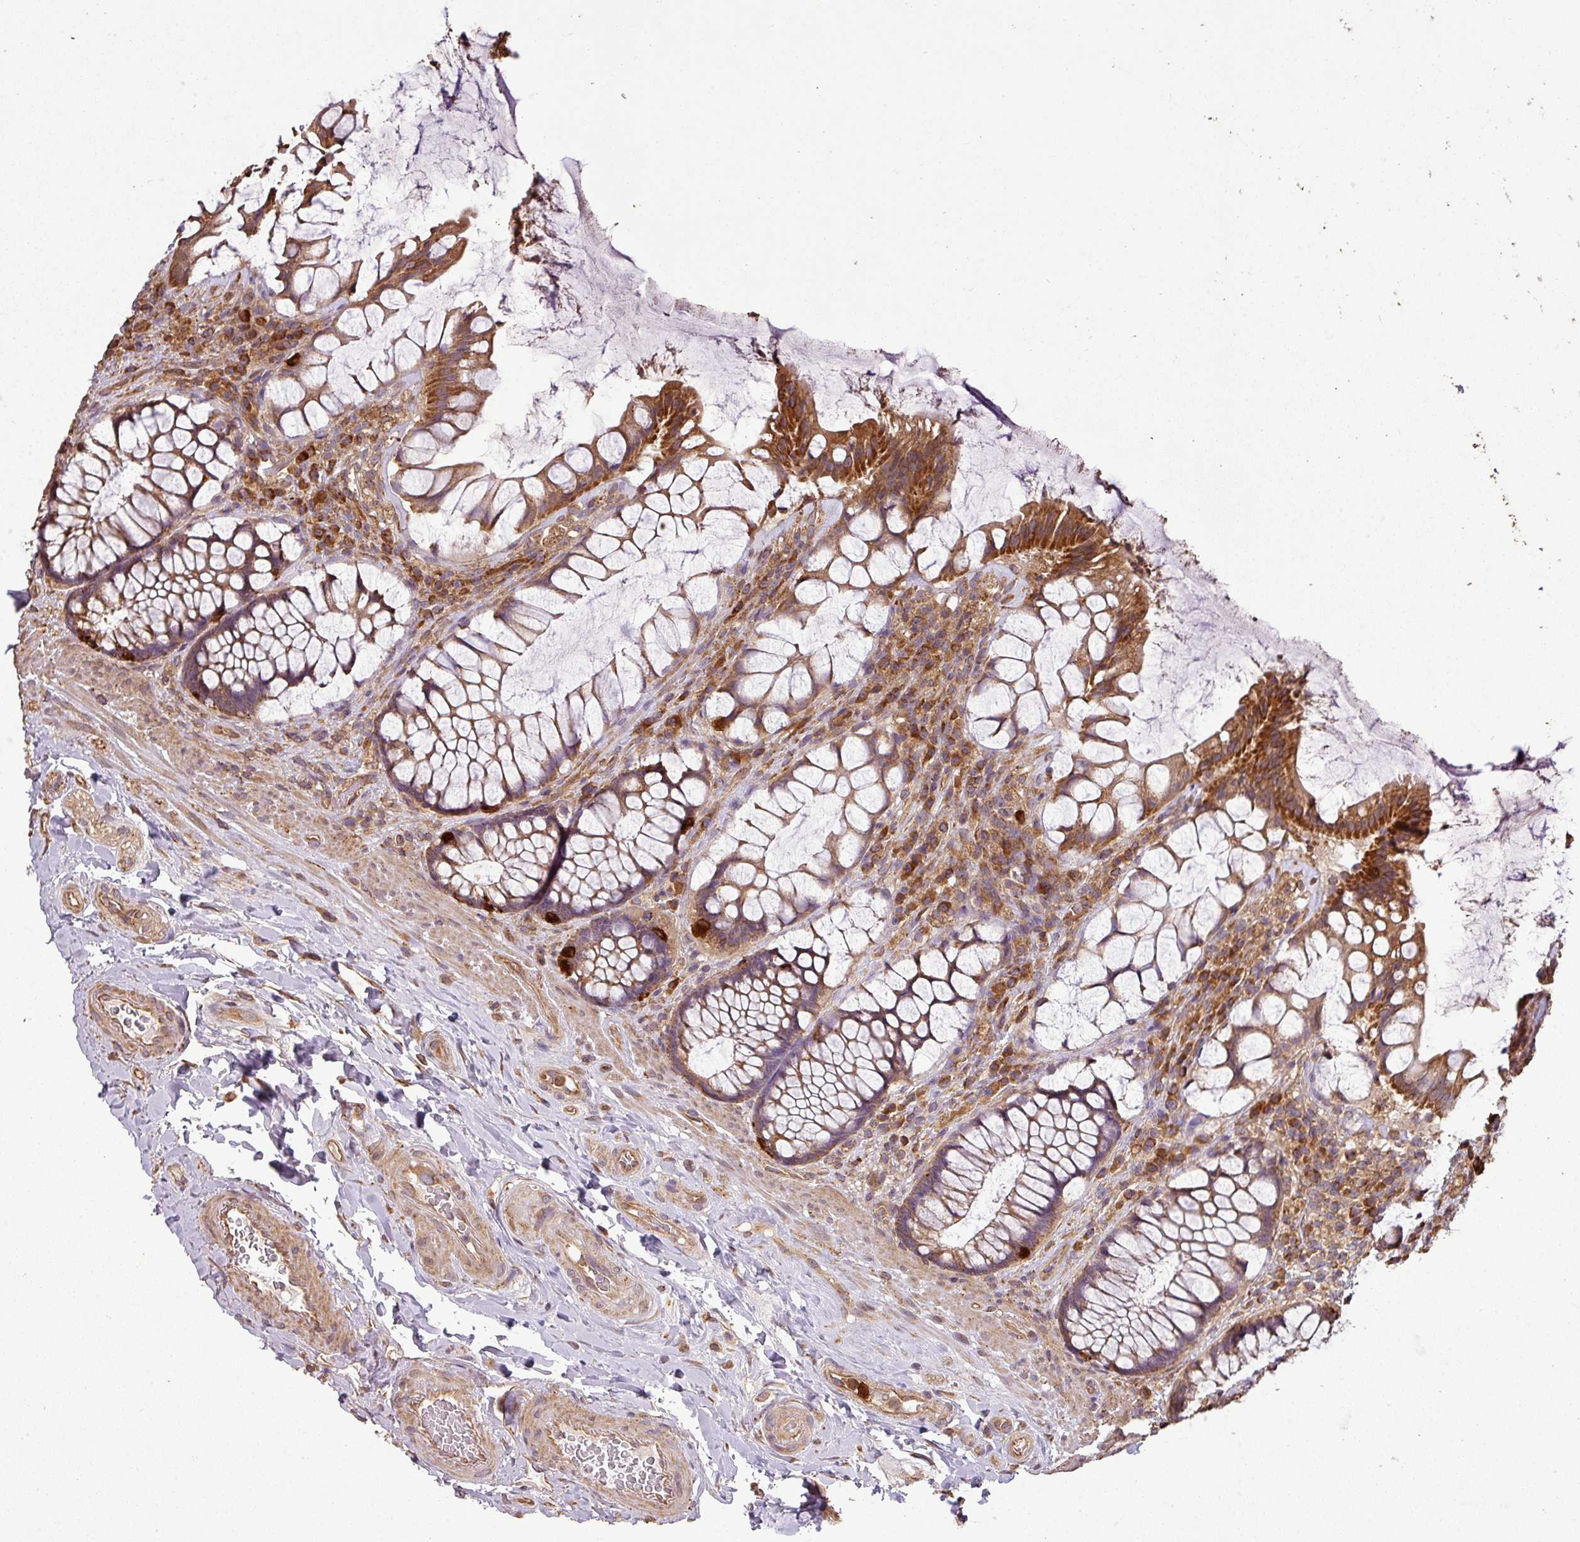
{"staining": {"intensity": "strong", "quantity": ">75%", "location": "cytoplasmic/membranous"}, "tissue": "rectum", "cell_type": "Glandular cells", "image_type": "normal", "snomed": [{"axis": "morphology", "description": "Normal tissue, NOS"}, {"axis": "topography", "description": "Rectum"}], "caption": "High-magnification brightfield microscopy of normal rectum stained with DAB (3,3'-diaminobenzidine) (brown) and counterstained with hematoxylin (blue). glandular cells exhibit strong cytoplasmic/membranous expression is appreciated in about>75% of cells. The staining was performed using DAB to visualize the protein expression in brown, while the nuclei were stained in blue with hematoxylin (Magnification: 20x).", "gene": "PLEKHM1", "patient": {"sex": "female", "age": 58}}